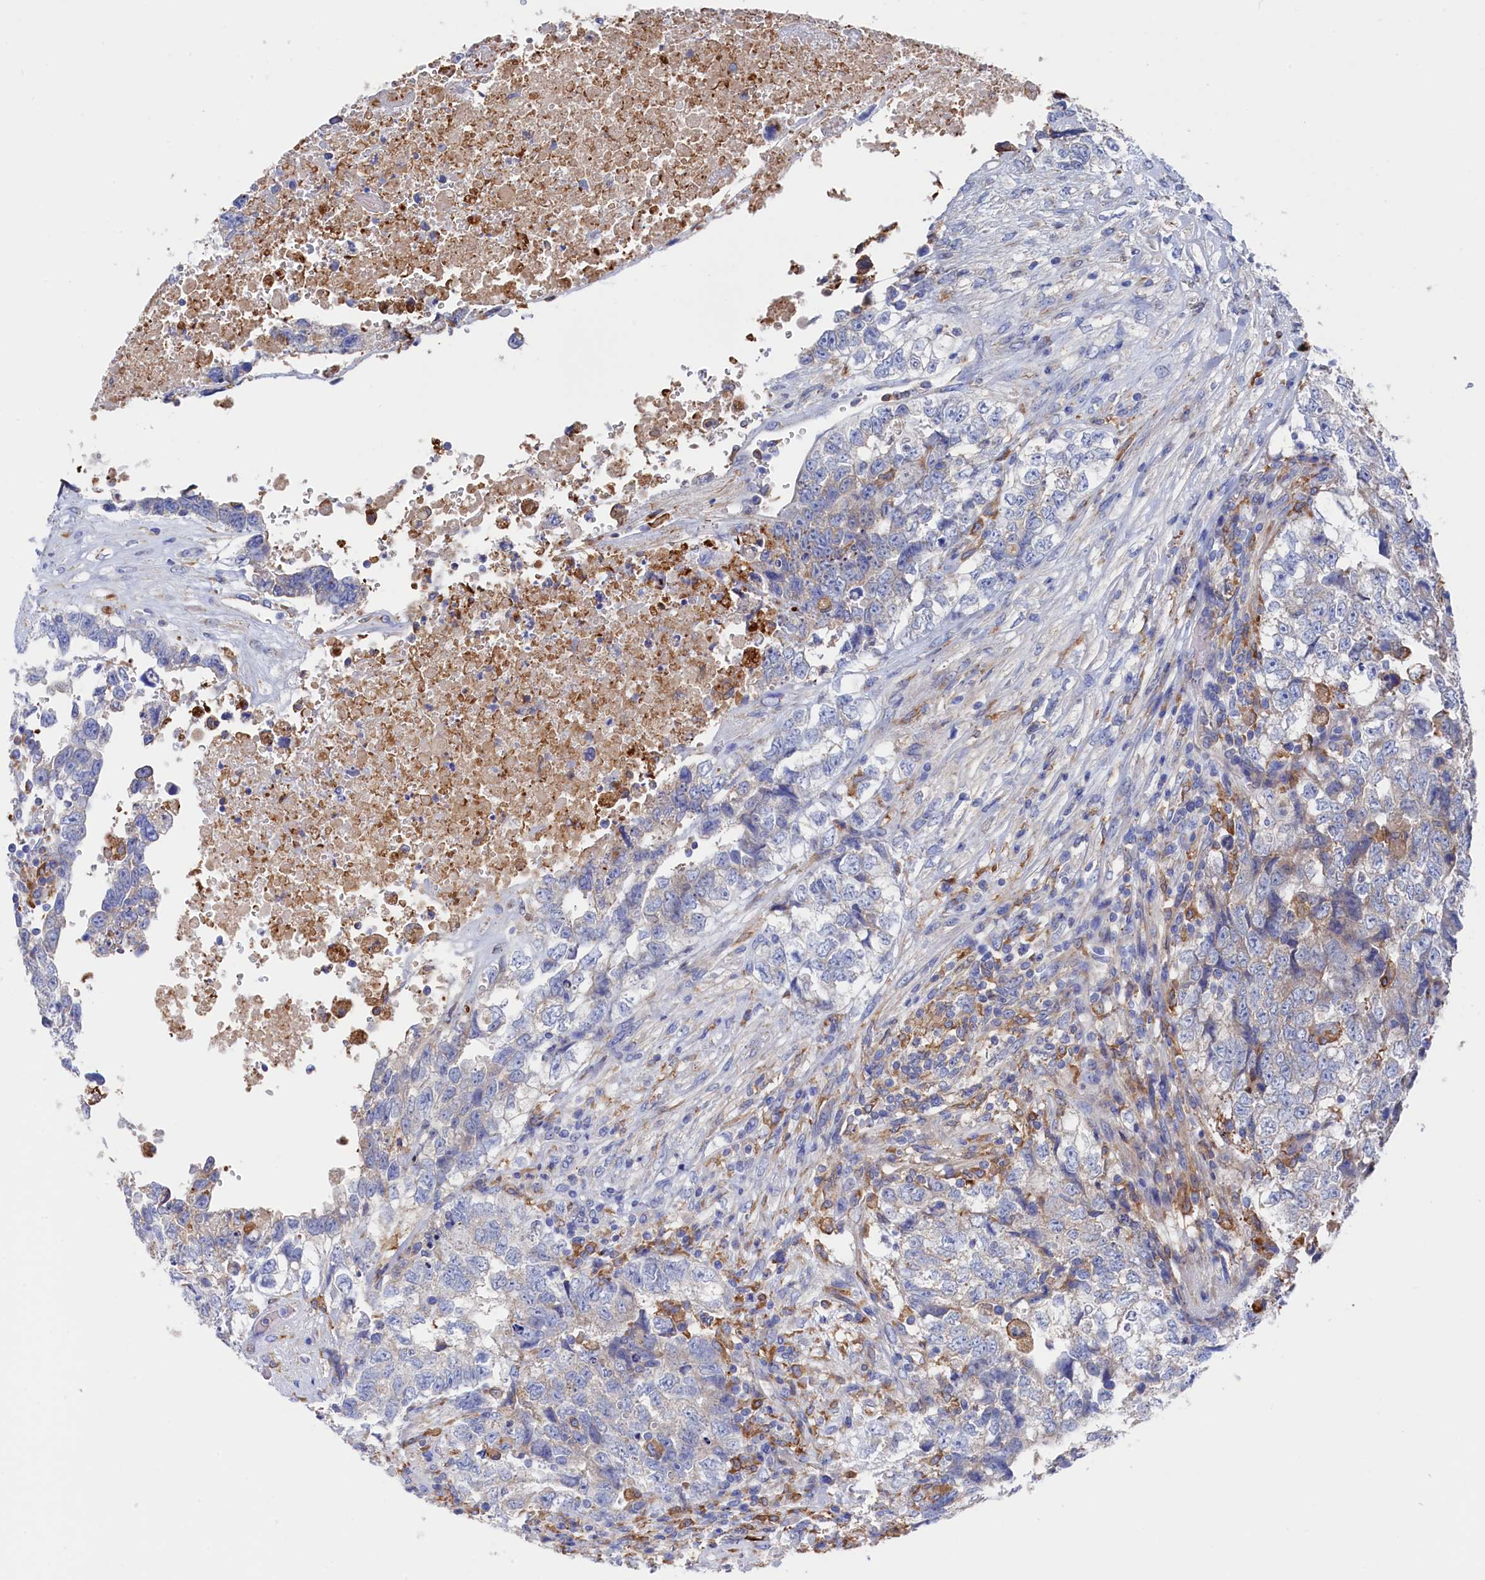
{"staining": {"intensity": "negative", "quantity": "none", "location": "none"}, "tissue": "testis cancer", "cell_type": "Tumor cells", "image_type": "cancer", "snomed": [{"axis": "morphology", "description": "Carcinoma, Embryonal, NOS"}, {"axis": "topography", "description": "Testis"}], "caption": "IHC of embryonal carcinoma (testis) exhibits no expression in tumor cells.", "gene": "C12orf73", "patient": {"sex": "male", "age": 37}}